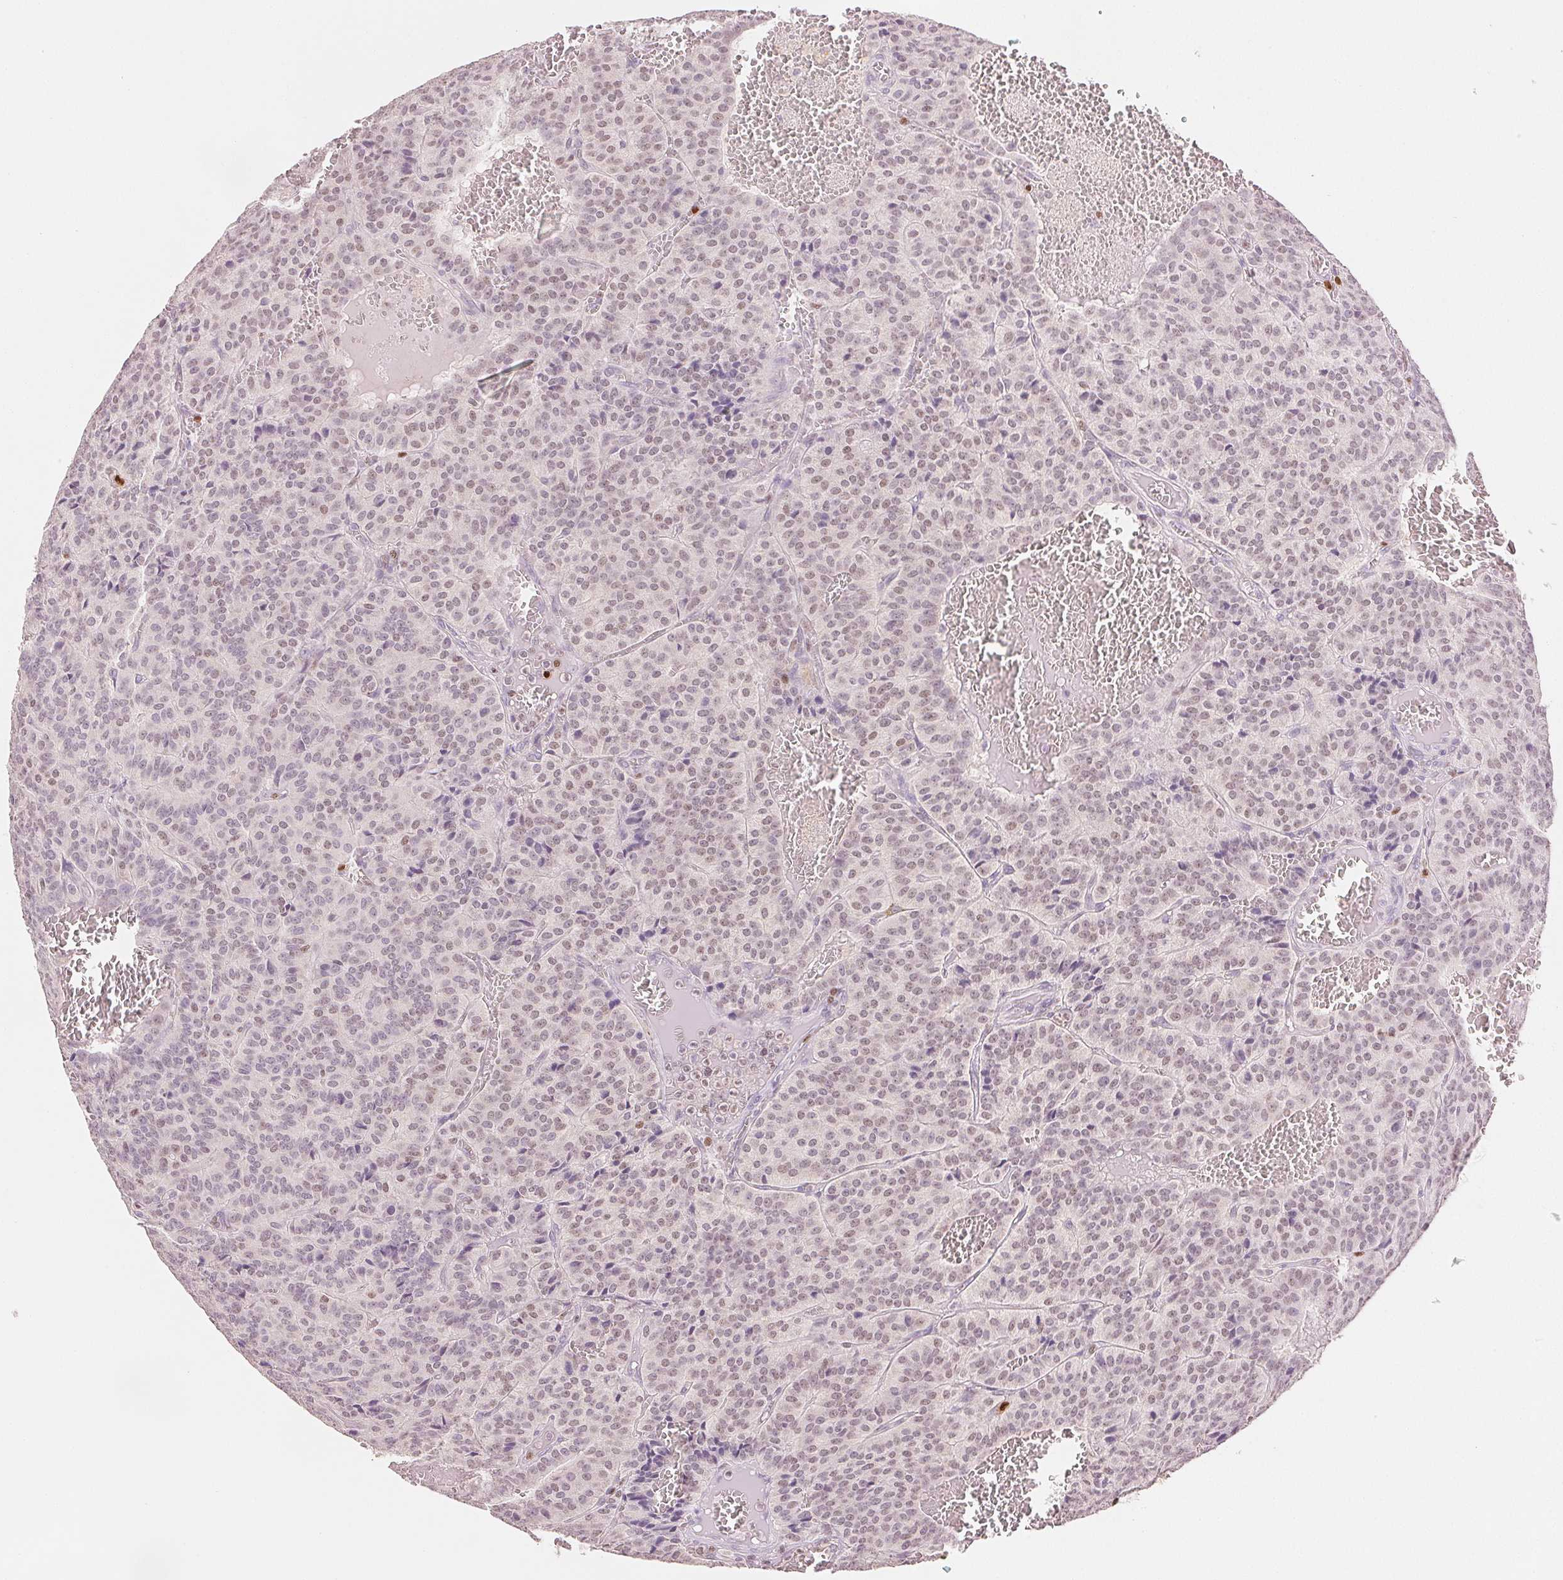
{"staining": {"intensity": "weak", "quantity": "<25%", "location": "nuclear"}, "tissue": "carcinoid", "cell_type": "Tumor cells", "image_type": "cancer", "snomed": [{"axis": "morphology", "description": "Carcinoid, malignant, NOS"}, {"axis": "topography", "description": "Lung"}], "caption": "Immunohistochemistry (IHC) of human carcinoid demonstrates no positivity in tumor cells. Nuclei are stained in blue.", "gene": "RUNX2", "patient": {"sex": "male", "age": 70}}